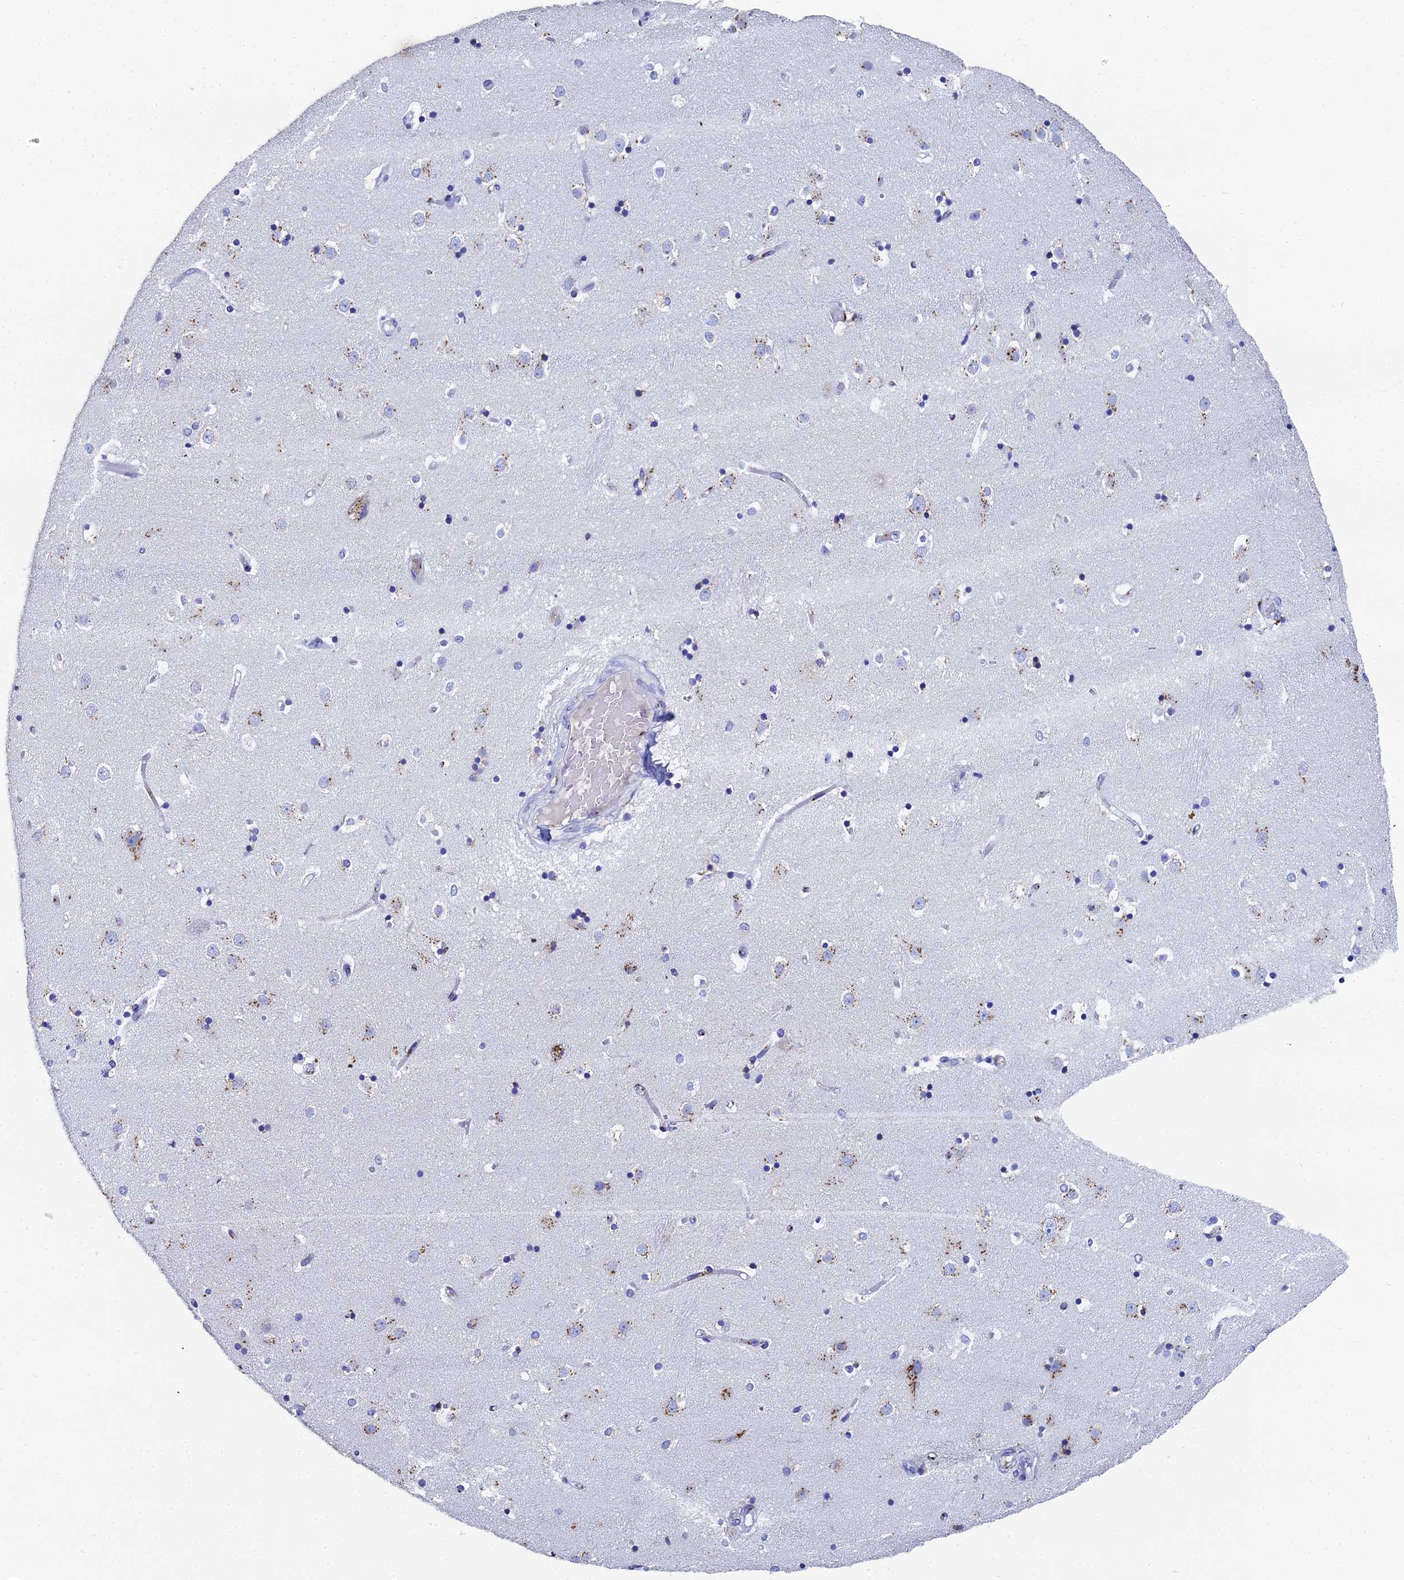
{"staining": {"intensity": "negative", "quantity": "none", "location": "none"}, "tissue": "caudate", "cell_type": "Glial cells", "image_type": "normal", "snomed": [{"axis": "morphology", "description": "Normal tissue, NOS"}, {"axis": "topography", "description": "Lateral ventricle wall"}], "caption": "Immunohistochemistry of normal caudate reveals no expression in glial cells.", "gene": "ENSG00000268674", "patient": {"sex": "female", "age": 52}}